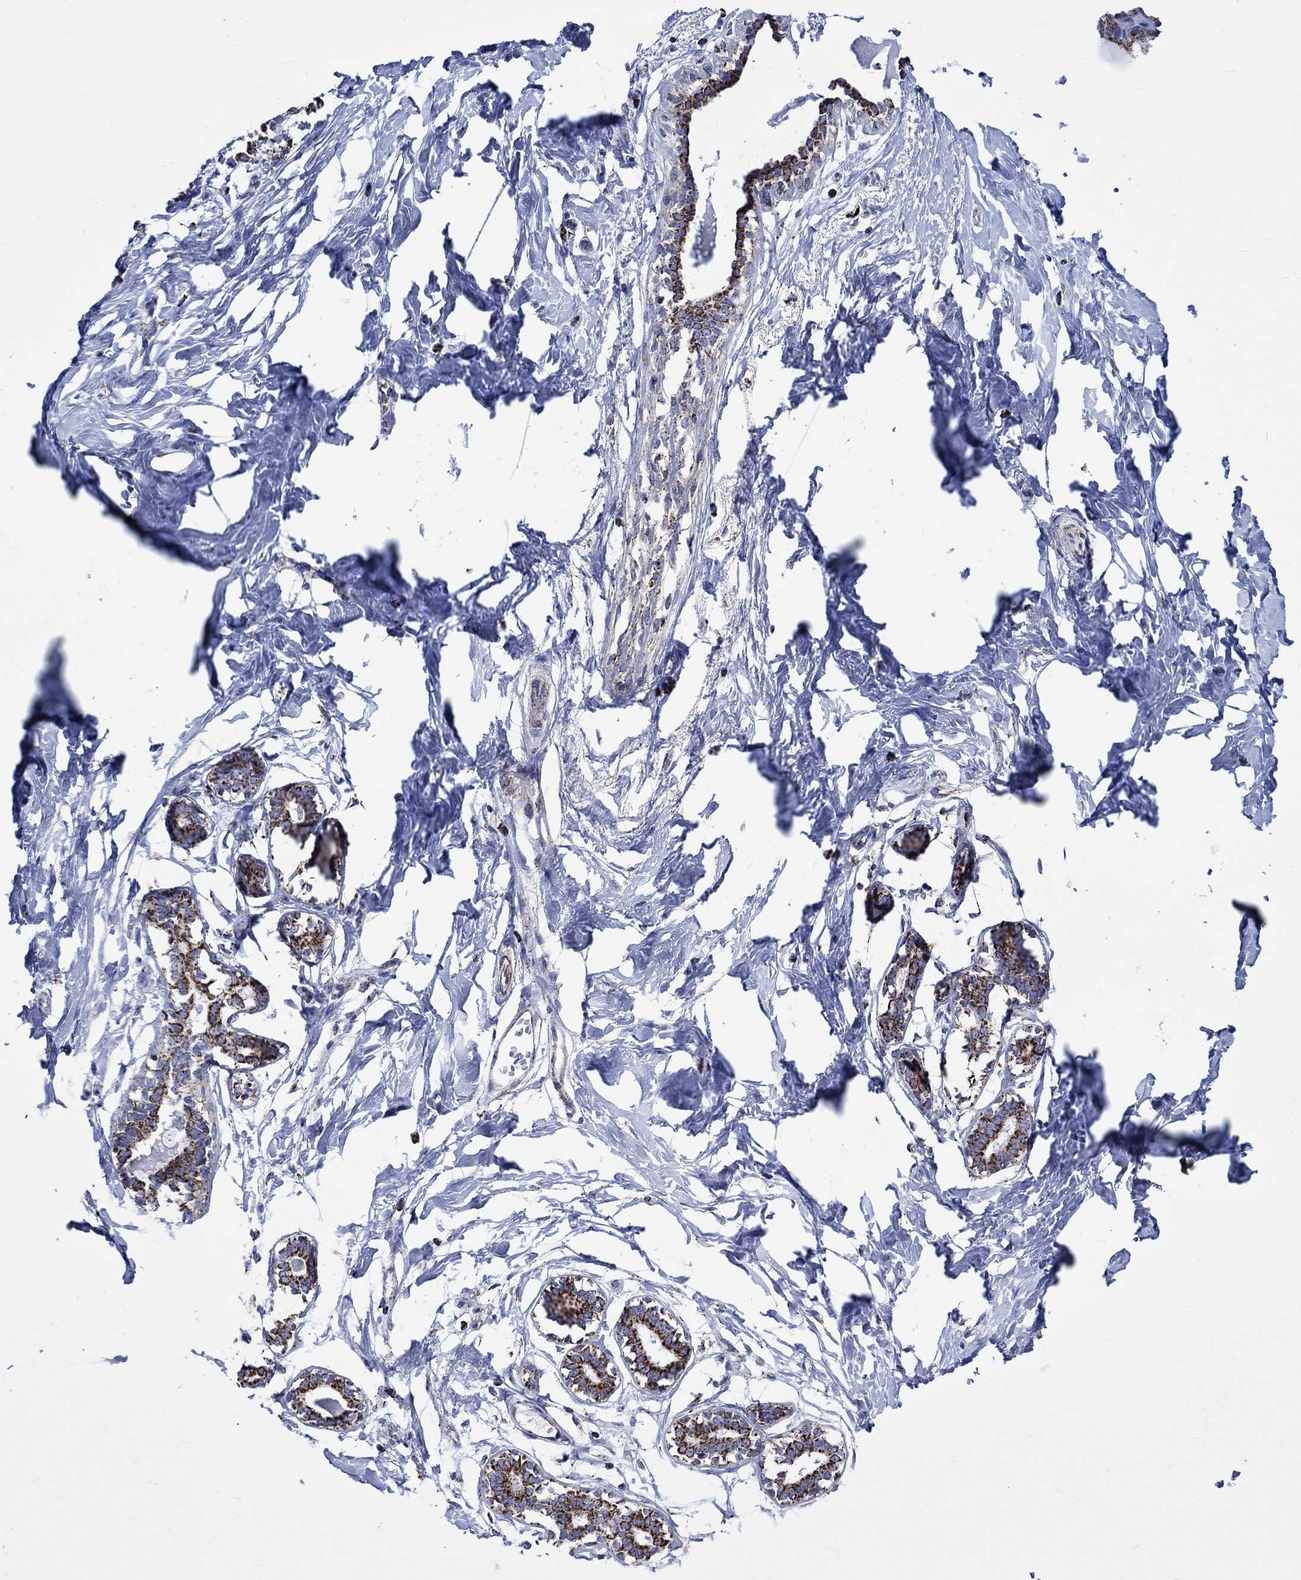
{"staining": {"intensity": "moderate", "quantity": "25%-75%", "location": "cytoplasmic/membranous"}, "tissue": "breast", "cell_type": "Adipocytes", "image_type": "normal", "snomed": [{"axis": "morphology", "description": "Normal tissue, NOS"}, {"axis": "morphology", "description": "Lobular carcinoma, in situ"}, {"axis": "topography", "description": "Breast"}], "caption": "Protein expression analysis of unremarkable breast reveals moderate cytoplasmic/membranous positivity in about 25%-75% of adipocytes. The protein is stained brown, and the nuclei are stained in blue (DAB (3,3'-diaminobenzidine) IHC with brightfield microscopy, high magnification).", "gene": "RCE1", "patient": {"sex": "female", "age": 35}}